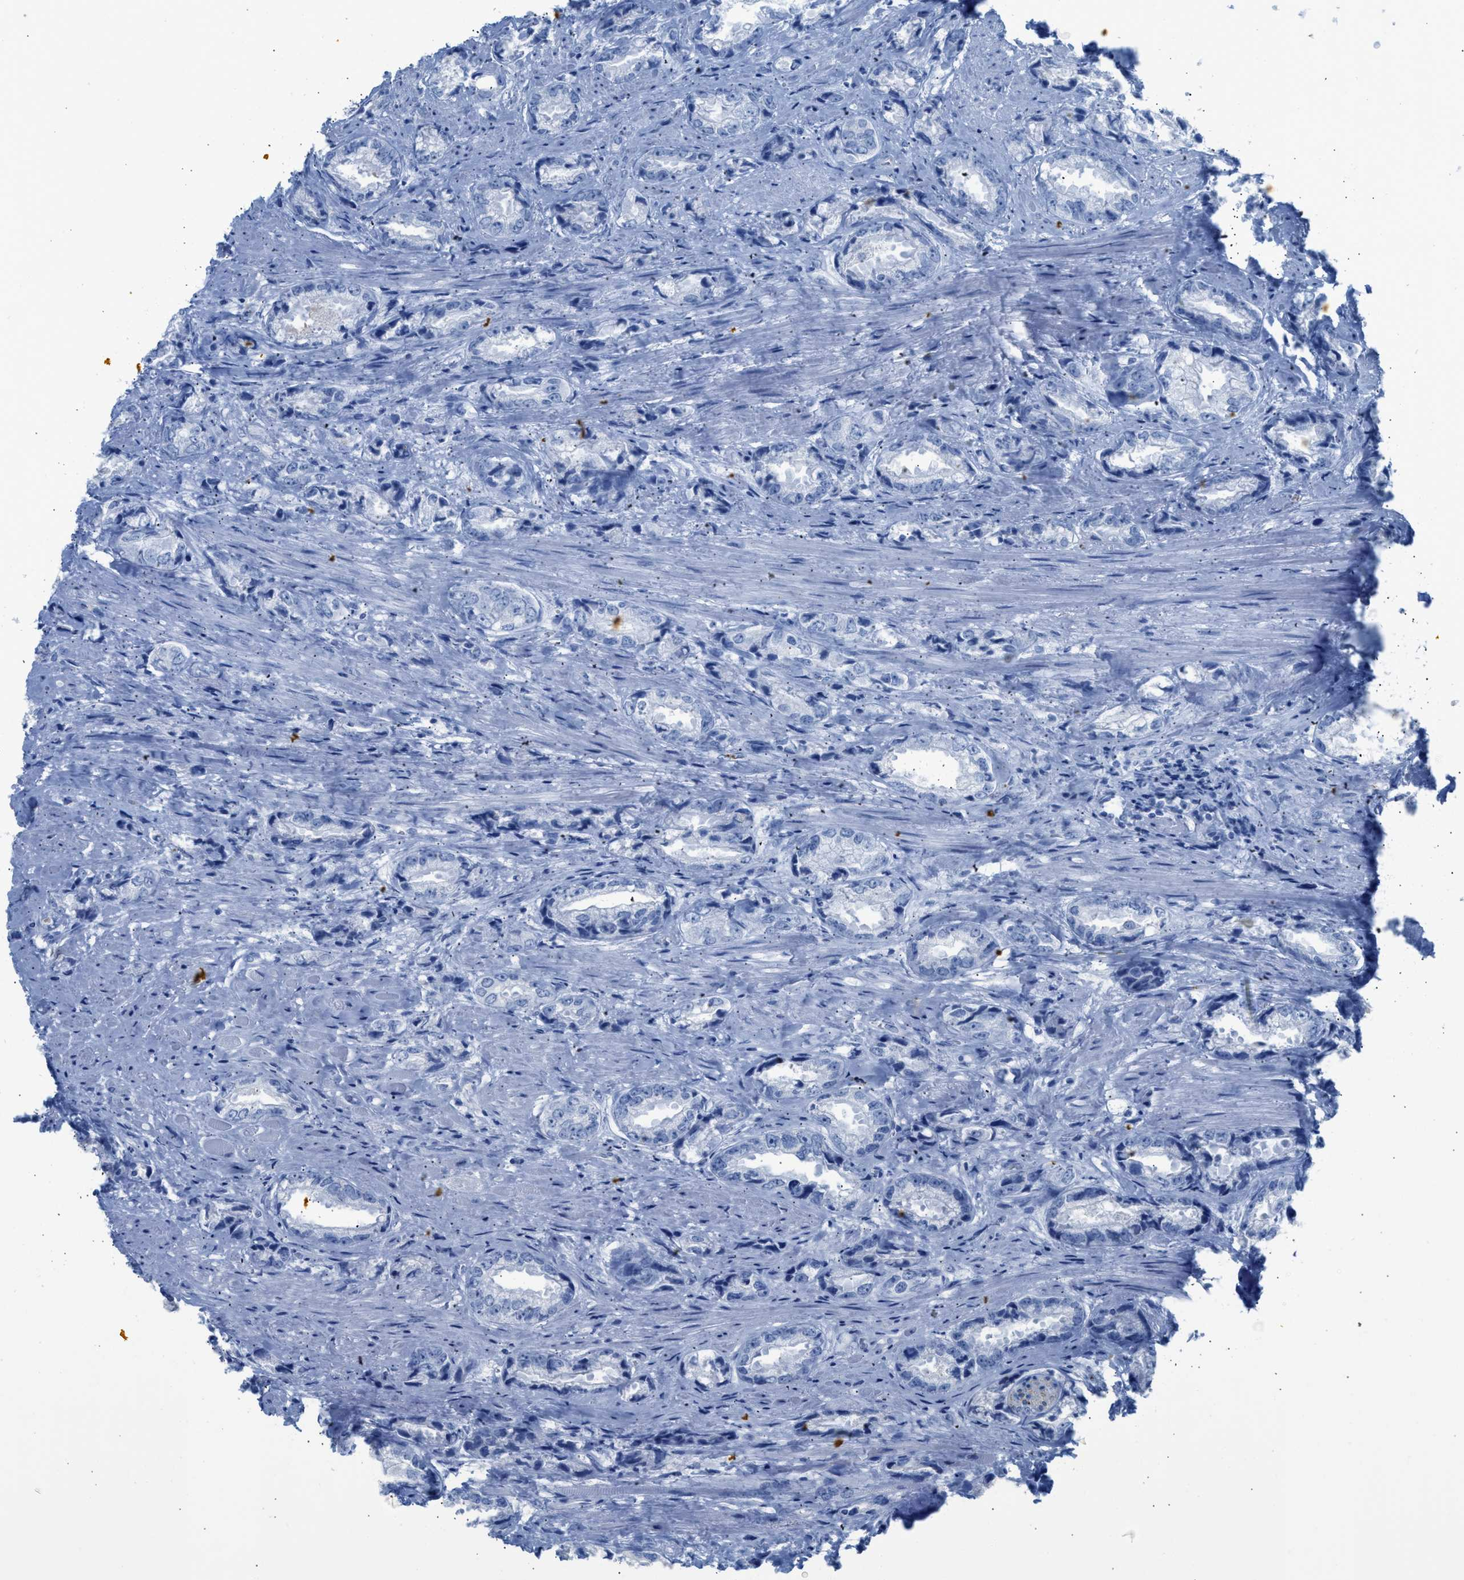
{"staining": {"intensity": "negative", "quantity": "none", "location": "none"}, "tissue": "prostate cancer", "cell_type": "Tumor cells", "image_type": "cancer", "snomed": [{"axis": "morphology", "description": "Adenocarcinoma, High grade"}, {"axis": "topography", "description": "Prostate"}], "caption": "An immunohistochemistry micrograph of adenocarcinoma (high-grade) (prostate) is shown. There is no staining in tumor cells of adenocarcinoma (high-grade) (prostate).", "gene": "FAIM2", "patient": {"sex": "male", "age": 61}}